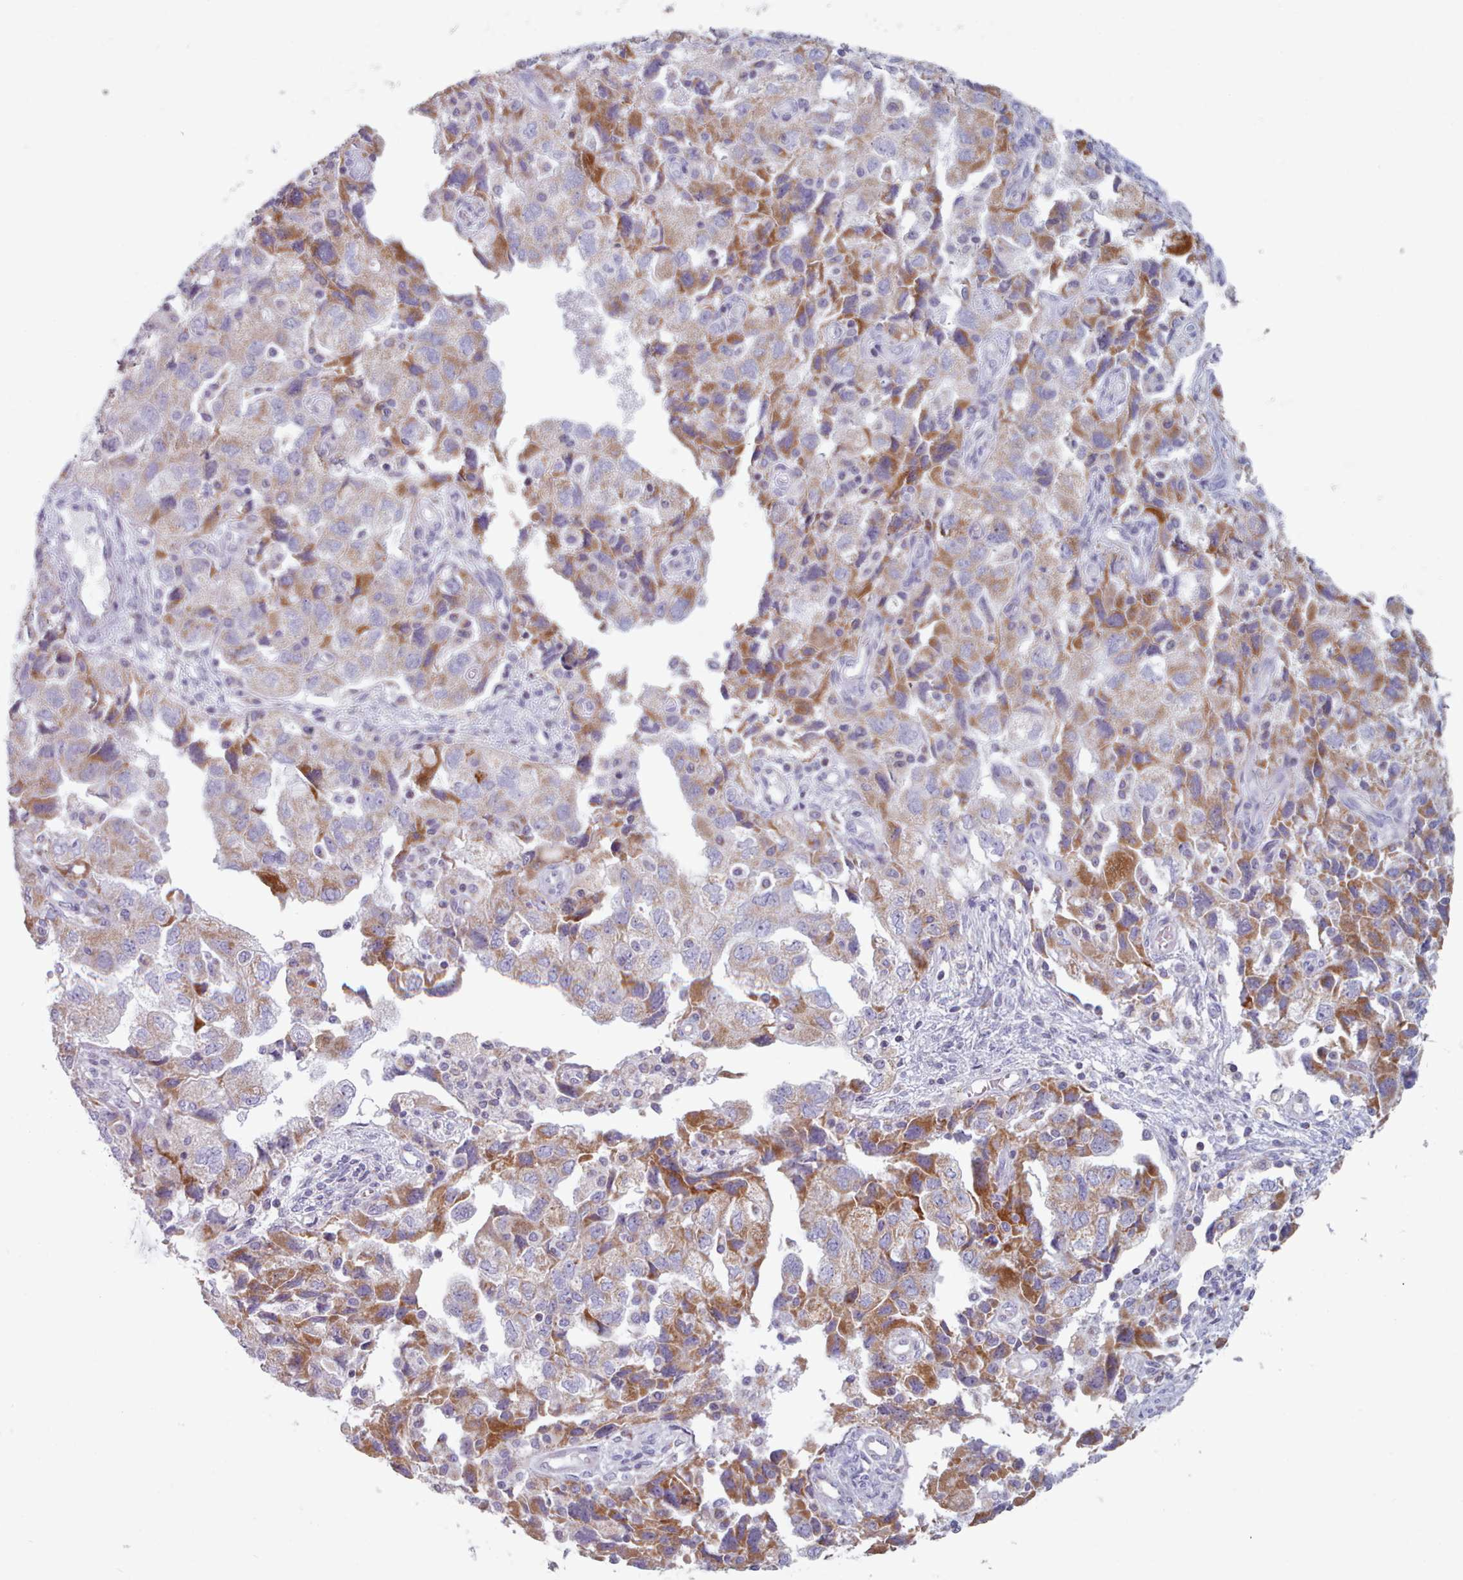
{"staining": {"intensity": "moderate", "quantity": ">75%", "location": "cytoplasmic/membranous"}, "tissue": "ovarian cancer", "cell_type": "Tumor cells", "image_type": "cancer", "snomed": [{"axis": "morphology", "description": "Carcinoma, NOS"}, {"axis": "morphology", "description": "Cystadenocarcinoma, serous, NOS"}, {"axis": "topography", "description": "Ovary"}], "caption": "Immunohistochemistry staining of carcinoma (ovarian), which exhibits medium levels of moderate cytoplasmic/membranous positivity in about >75% of tumor cells indicating moderate cytoplasmic/membranous protein staining. The staining was performed using DAB (brown) for protein detection and nuclei were counterstained in hematoxylin (blue).", "gene": "FAM170B", "patient": {"sex": "female", "age": 69}}